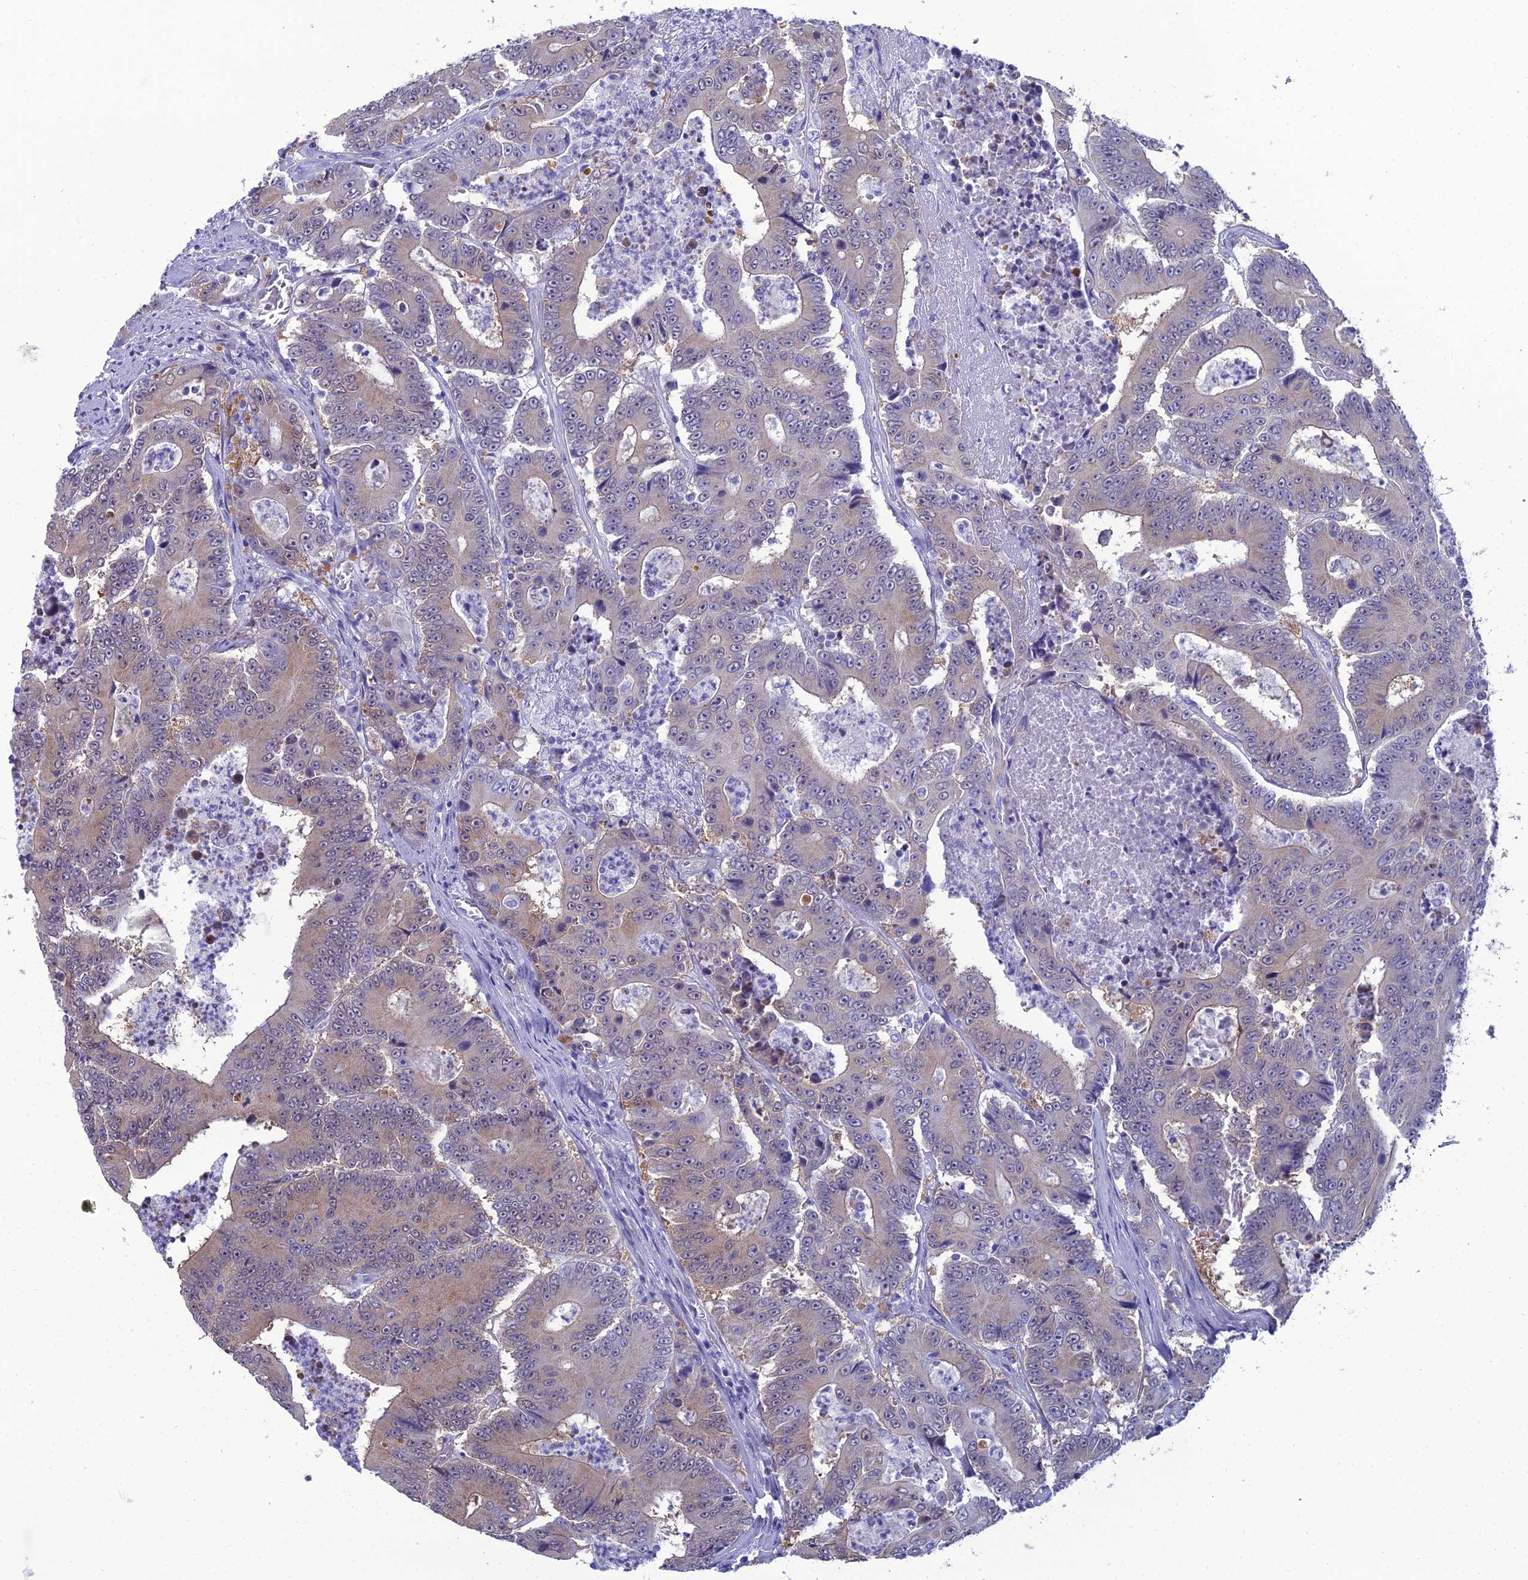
{"staining": {"intensity": "weak", "quantity": "<25%", "location": "cytoplasmic/membranous"}, "tissue": "colorectal cancer", "cell_type": "Tumor cells", "image_type": "cancer", "snomed": [{"axis": "morphology", "description": "Adenocarcinoma, NOS"}, {"axis": "topography", "description": "Colon"}], "caption": "Immunohistochemical staining of human colorectal adenocarcinoma demonstrates no significant positivity in tumor cells.", "gene": "GNPNAT1", "patient": {"sex": "male", "age": 83}}